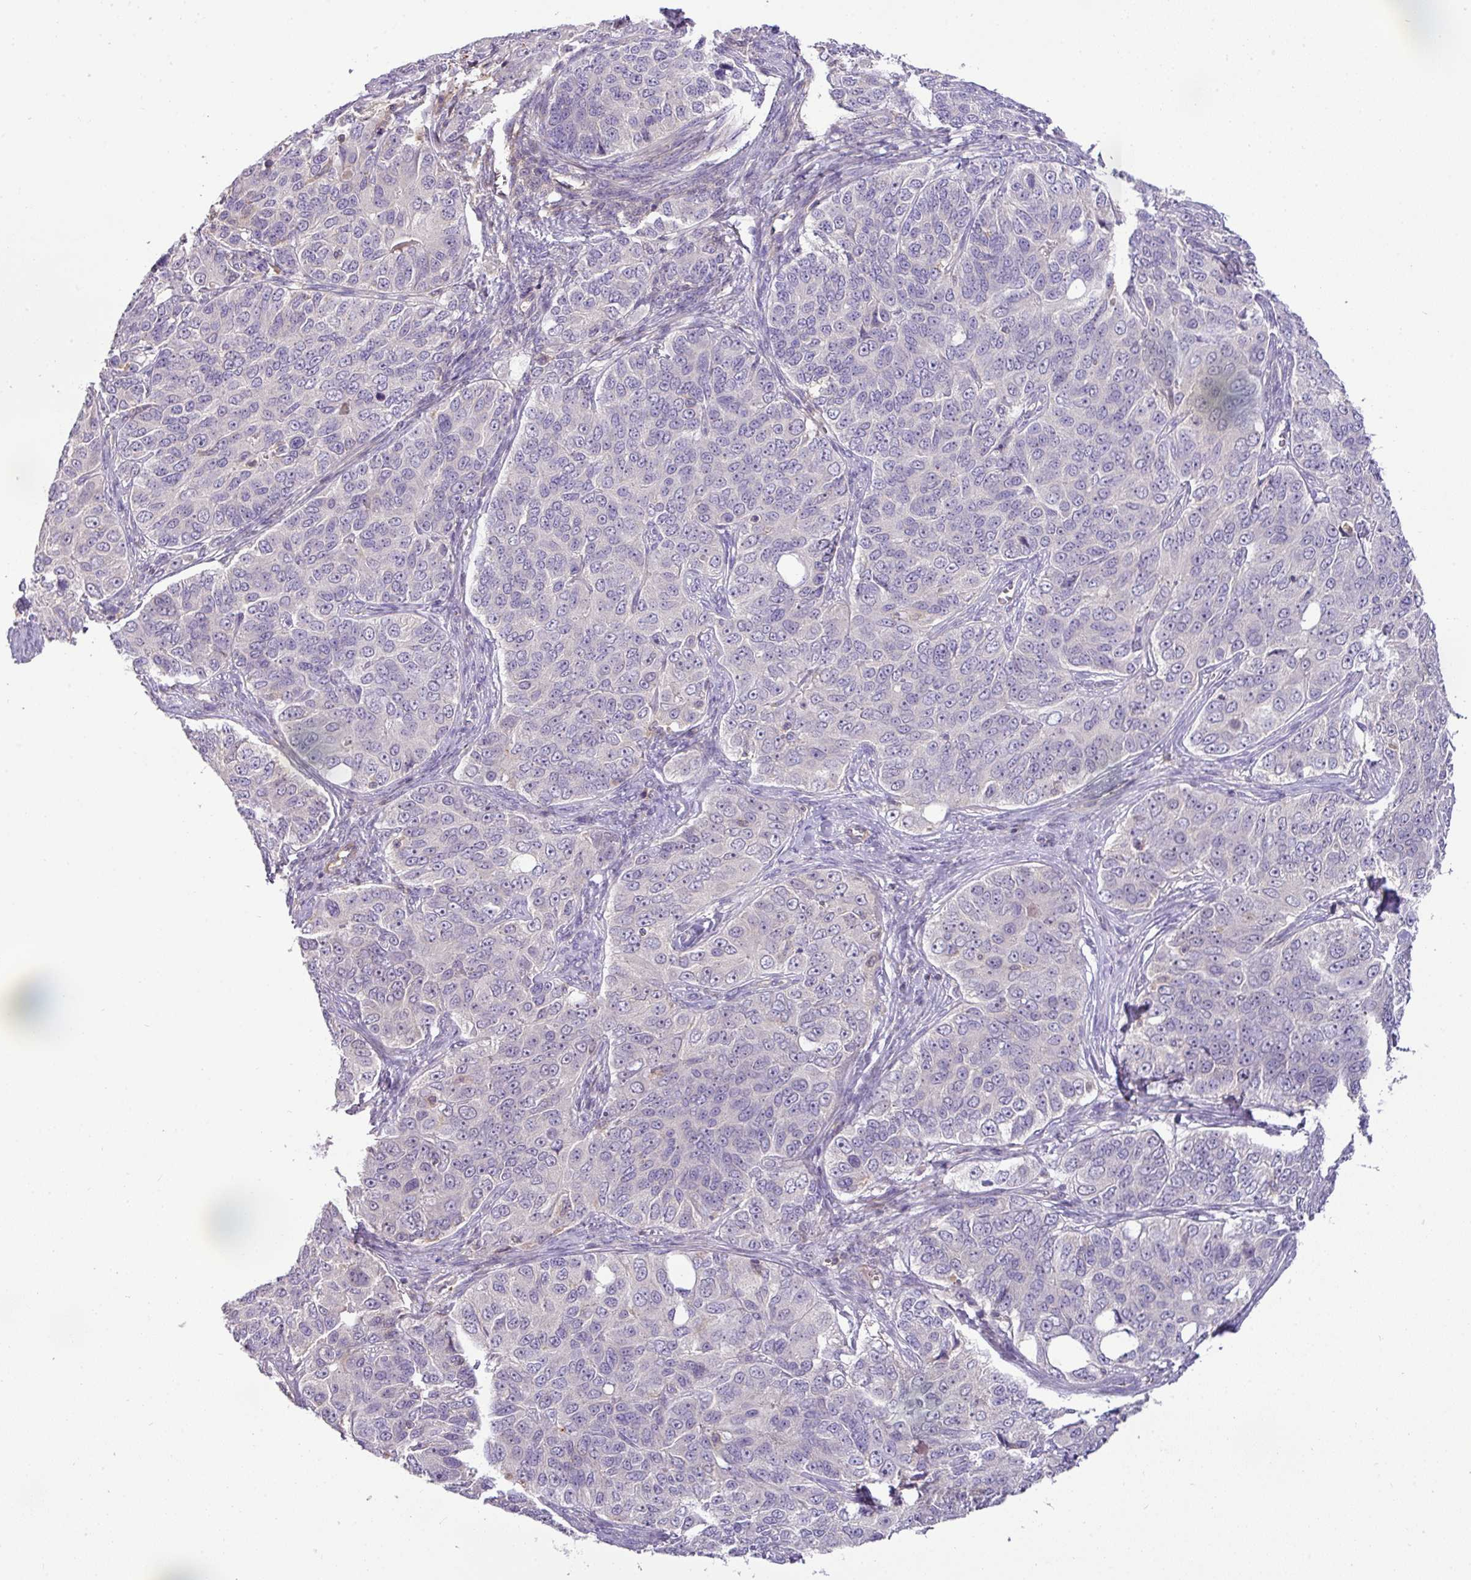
{"staining": {"intensity": "negative", "quantity": "none", "location": "none"}, "tissue": "ovarian cancer", "cell_type": "Tumor cells", "image_type": "cancer", "snomed": [{"axis": "morphology", "description": "Carcinoma, endometroid"}, {"axis": "topography", "description": "Ovary"}], "caption": "A histopathology image of ovarian cancer stained for a protein displays no brown staining in tumor cells.", "gene": "HOXC13", "patient": {"sex": "female", "age": 51}}